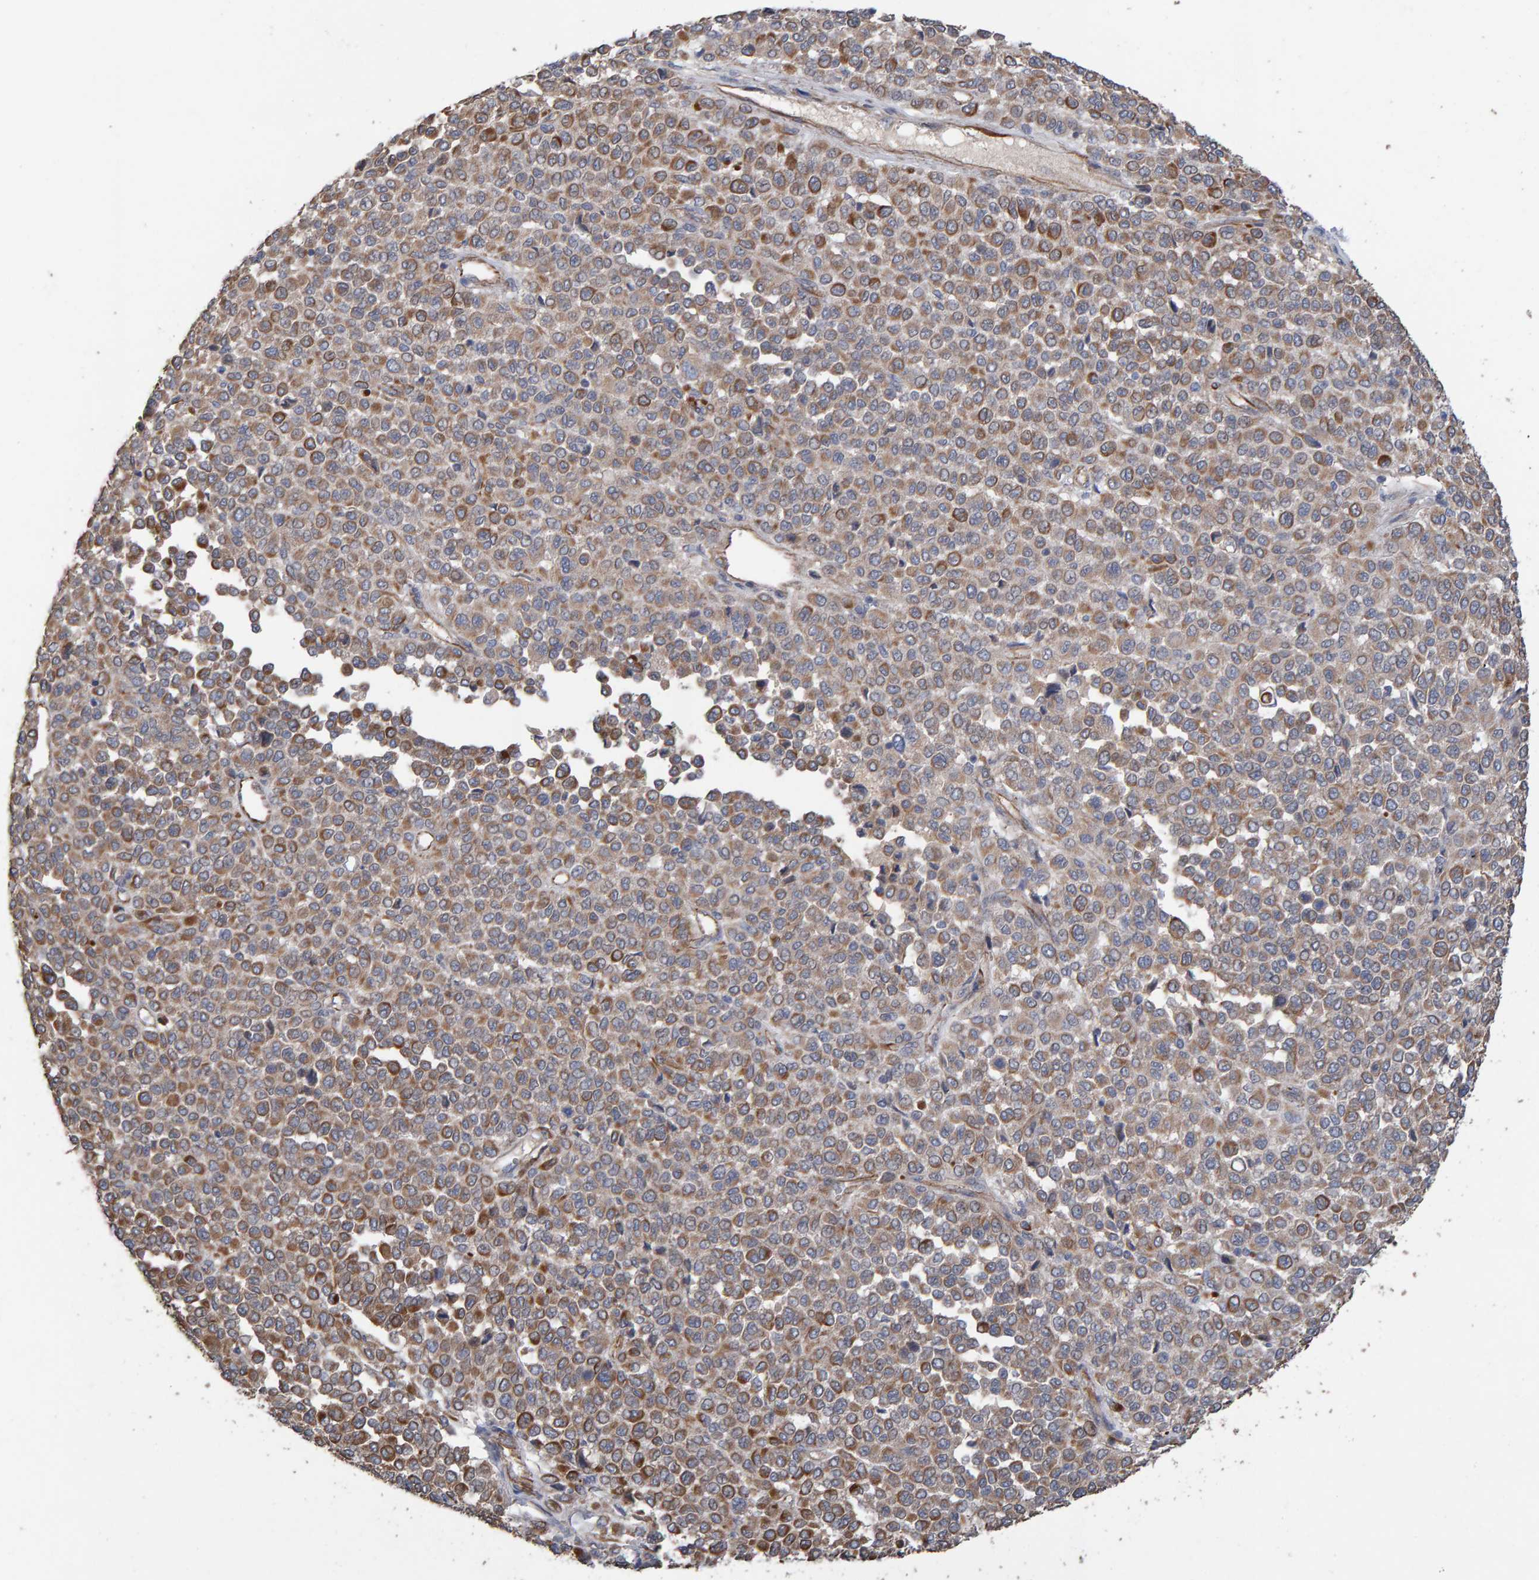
{"staining": {"intensity": "moderate", "quantity": "25%-75%", "location": "cytoplasmic/membranous"}, "tissue": "melanoma", "cell_type": "Tumor cells", "image_type": "cancer", "snomed": [{"axis": "morphology", "description": "Malignant melanoma, Metastatic site"}, {"axis": "topography", "description": "Pancreas"}], "caption": "Tumor cells reveal medium levels of moderate cytoplasmic/membranous expression in approximately 25%-75% of cells in human melanoma.", "gene": "ZNF347", "patient": {"sex": "female", "age": 30}}